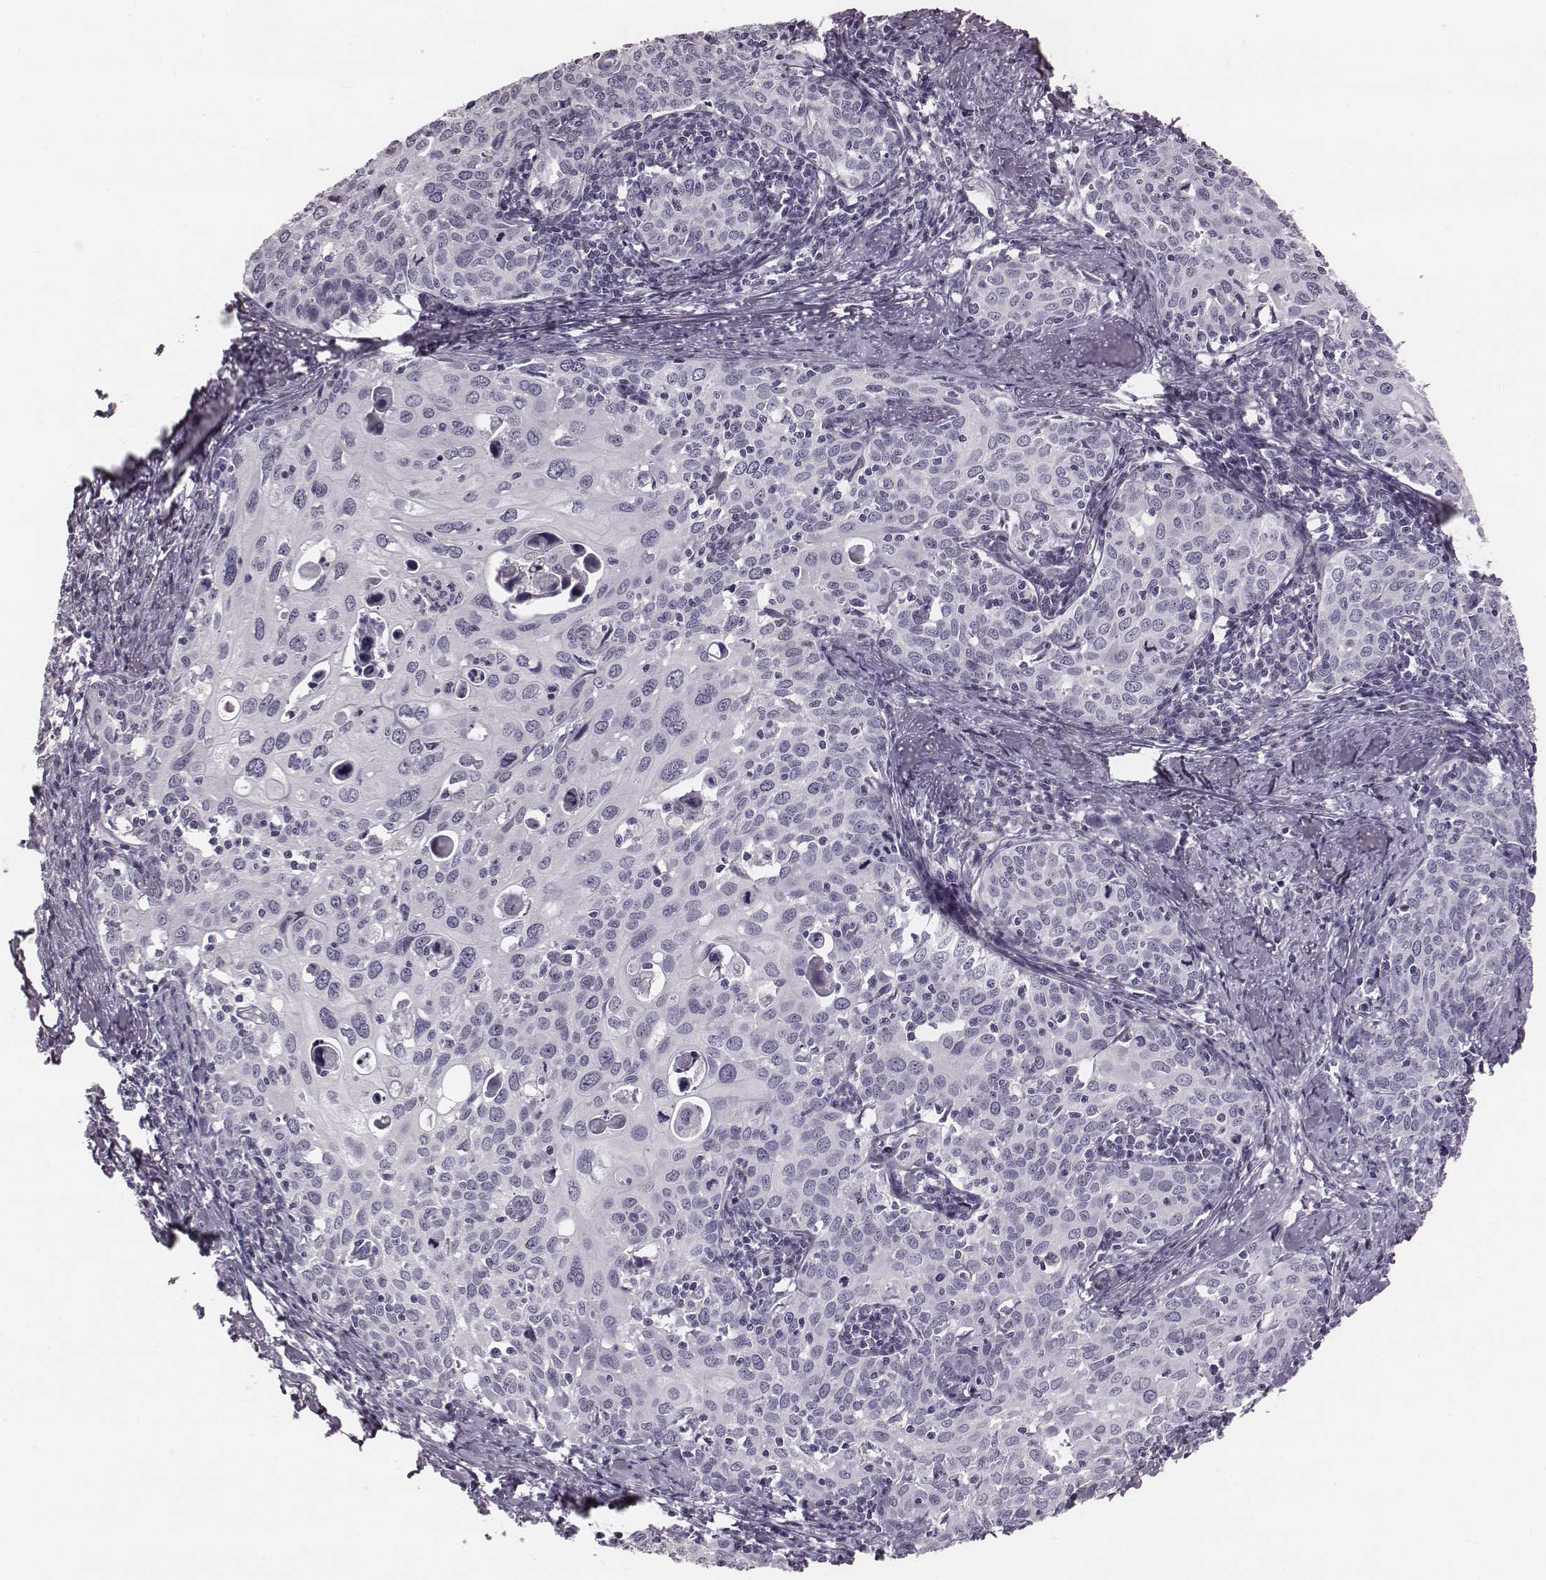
{"staining": {"intensity": "negative", "quantity": "none", "location": "none"}, "tissue": "cervical cancer", "cell_type": "Tumor cells", "image_type": "cancer", "snomed": [{"axis": "morphology", "description": "Squamous cell carcinoma, NOS"}, {"axis": "topography", "description": "Cervix"}], "caption": "Cervical cancer (squamous cell carcinoma) stained for a protein using immunohistochemistry (IHC) exhibits no staining tumor cells.", "gene": "PDE8B", "patient": {"sex": "female", "age": 62}}